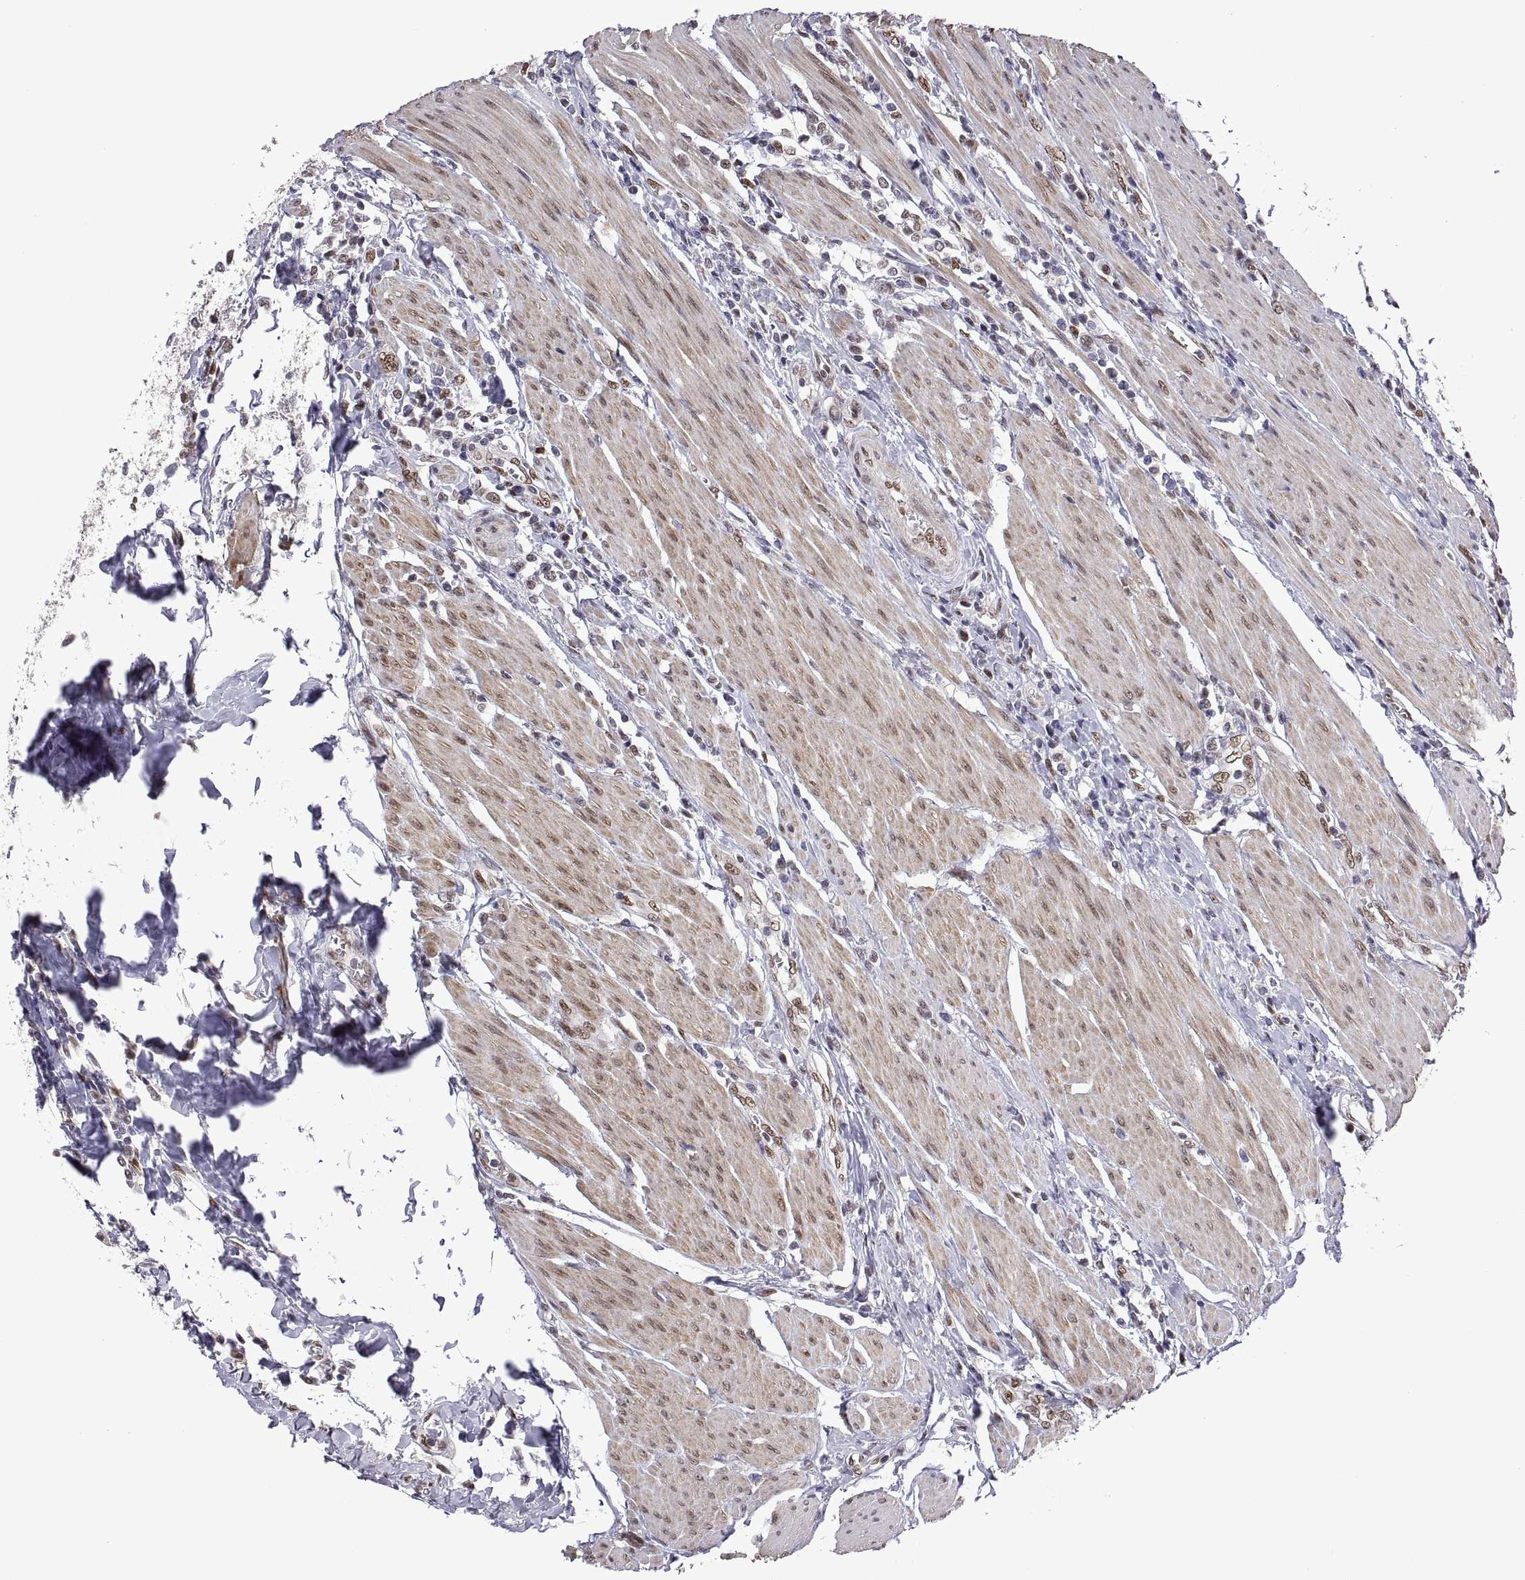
{"staining": {"intensity": "weak", "quantity": "25%-75%", "location": "nuclear"}, "tissue": "urothelial cancer", "cell_type": "Tumor cells", "image_type": "cancer", "snomed": [{"axis": "morphology", "description": "Urothelial carcinoma, High grade"}, {"axis": "topography", "description": "Urinary bladder"}], "caption": "Human urothelial carcinoma (high-grade) stained with a protein marker demonstrates weak staining in tumor cells.", "gene": "NR4A1", "patient": {"sex": "female", "age": 58}}